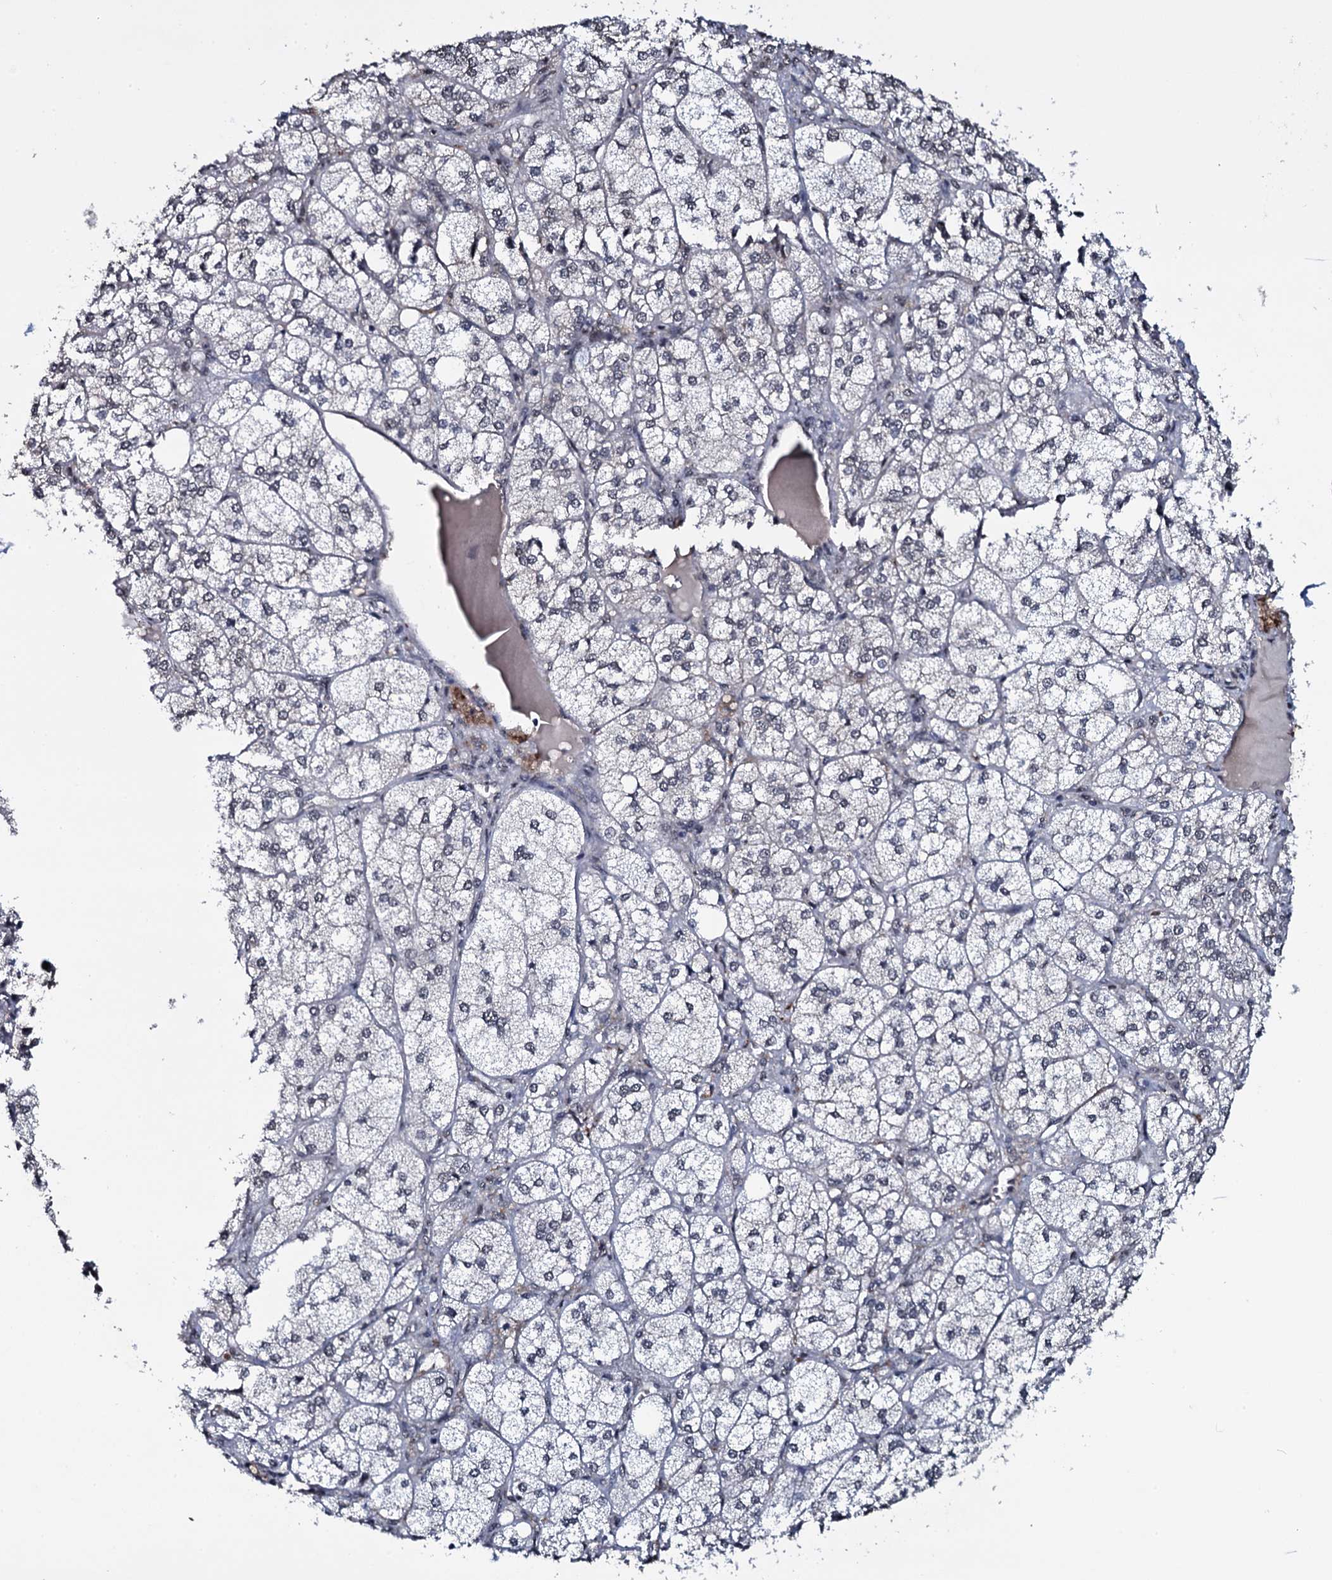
{"staining": {"intensity": "negative", "quantity": "none", "location": "none"}, "tissue": "adrenal gland", "cell_type": "Glandular cells", "image_type": "normal", "snomed": [{"axis": "morphology", "description": "Normal tissue, NOS"}, {"axis": "topography", "description": "Adrenal gland"}], "caption": "Glandular cells are negative for protein expression in unremarkable human adrenal gland. (DAB (3,3'-diaminobenzidine) IHC with hematoxylin counter stain).", "gene": "SH2D4B", "patient": {"sex": "female", "age": 61}}